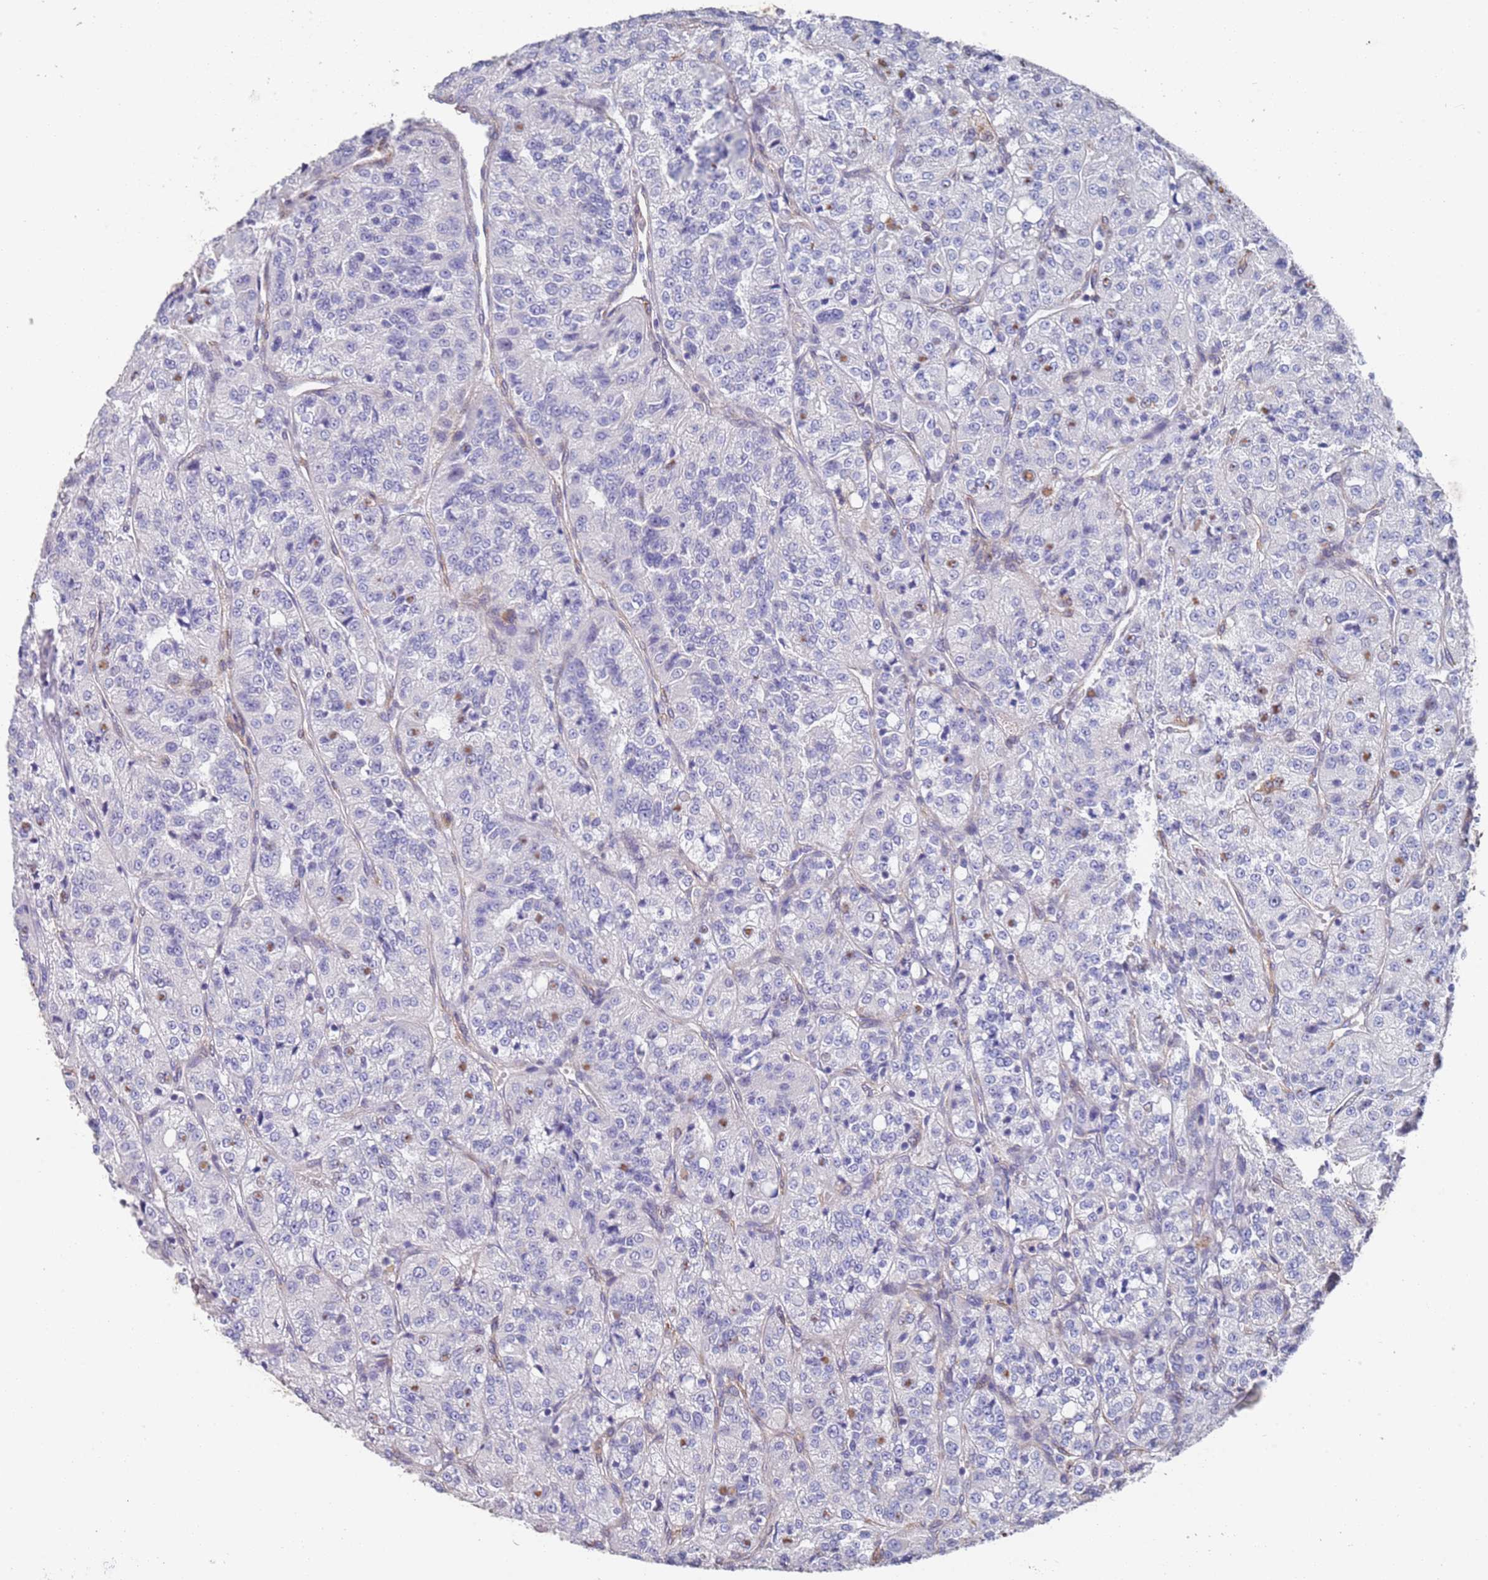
{"staining": {"intensity": "negative", "quantity": "none", "location": "none"}, "tissue": "renal cancer", "cell_type": "Tumor cells", "image_type": "cancer", "snomed": [{"axis": "morphology", "description": "Adenocarcinoma, NOS"}, {"axis": "topography", "description": "Kidney"}], "caption": "Tumor cells are negative for brown protein staining in renal cancer. Brightfield microscopy of immunohistochemistry stained with DAB (brown) and hematoxylin (blue), captured at high magnification.", "gene": "ANK2", "patient": {"sex": "female", "age": 63}}